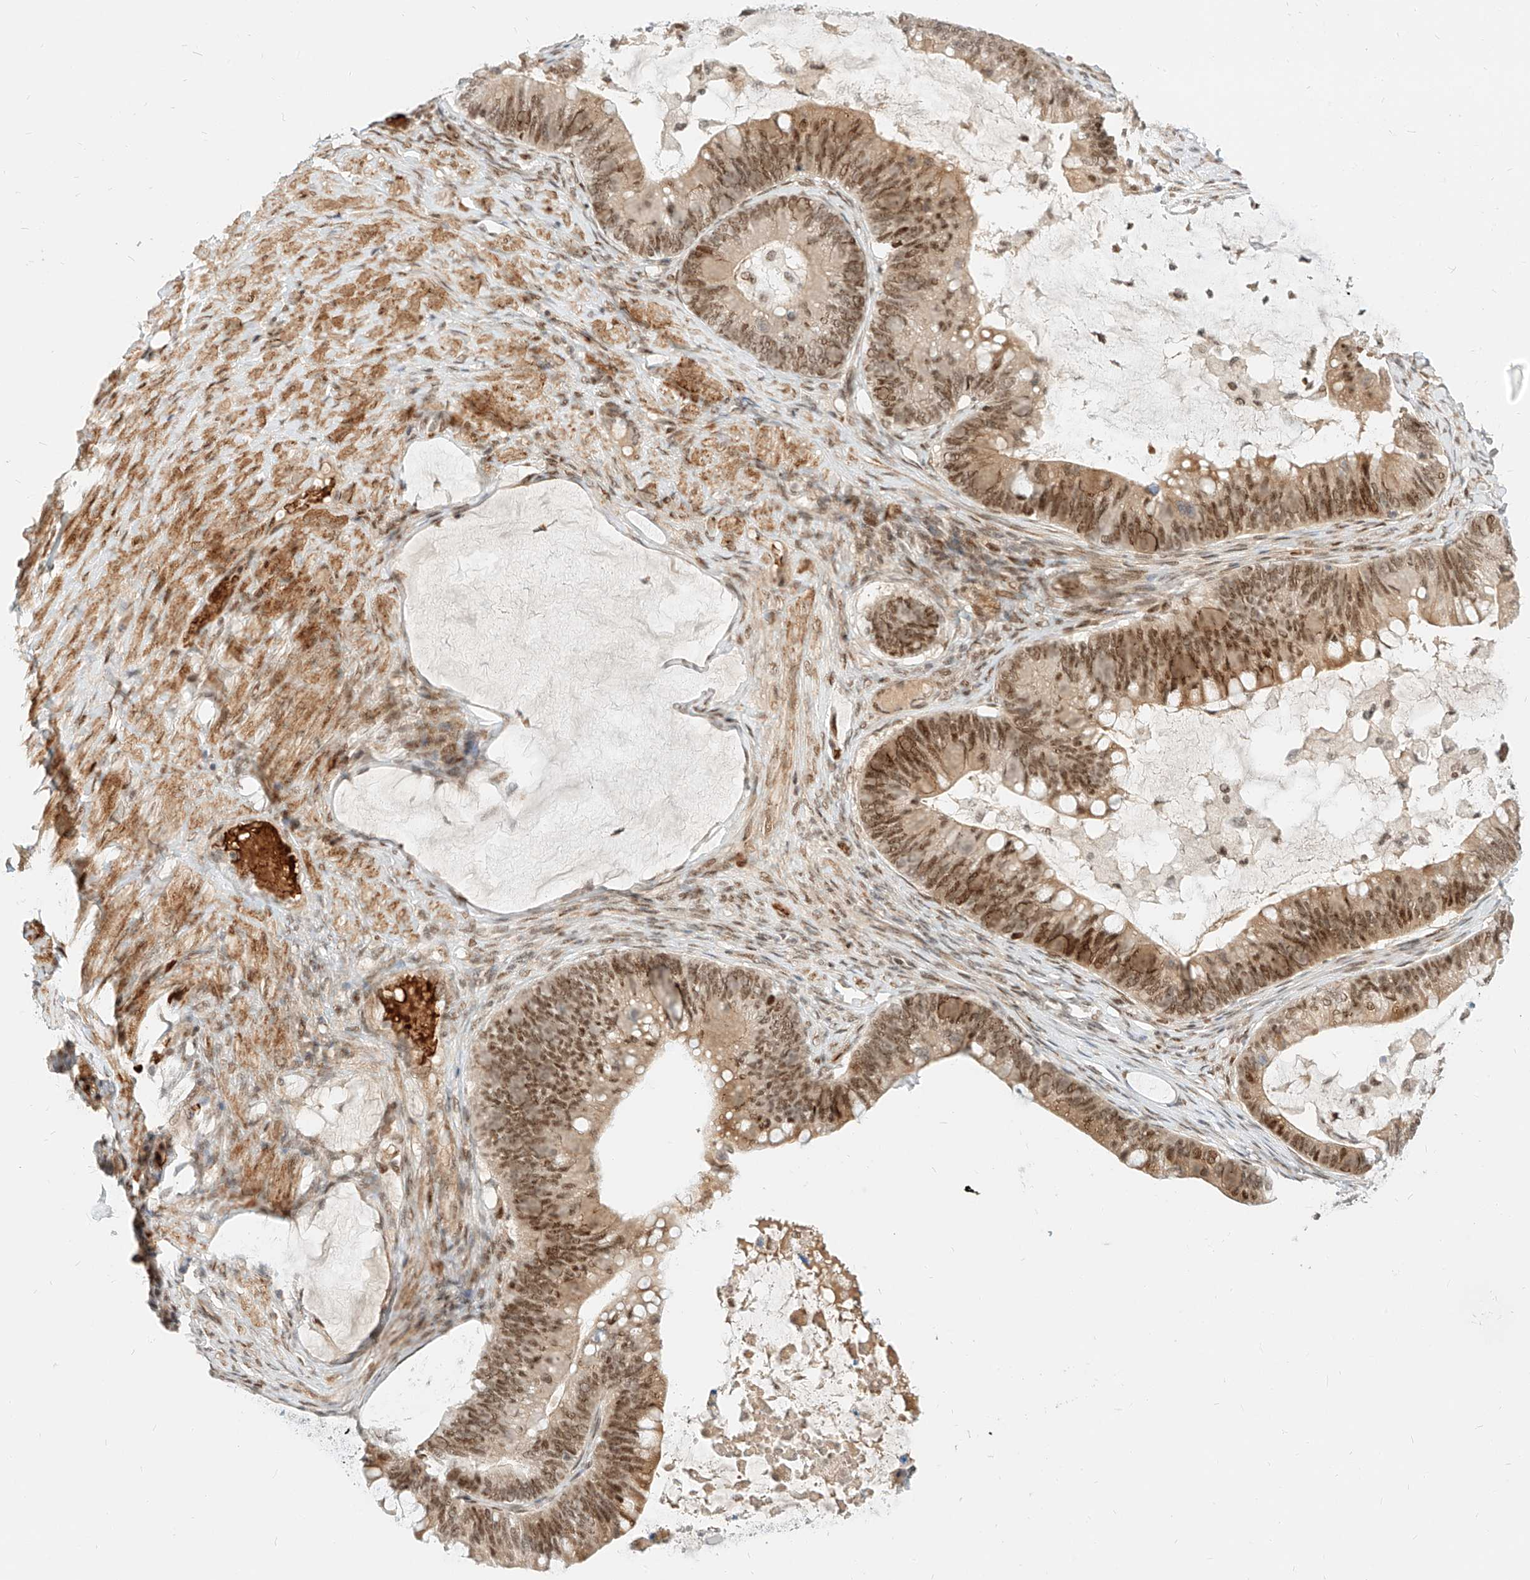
{"staining": {"intensity": "moderate", "quantity": ">75%", "location": "nuclear"}, "tissue": "ovarian cancer", "cell_type": "Tumor cells", "image_type": "cancer", "snomed": [{"axis": "morphology", "description": "Cystadenocarcinoma, mucinous, NOS"}, {"axis": "topography", "description": "Ovary"}], "caption": "Protein analysis of ovarian cancer (mucinous cystadenocarcinoma) tissue exhibits moderate nuclear staining in about >75% of tumor cells.", "gene": "CBX8", "patient": {"sex": "female", "age": 61}}